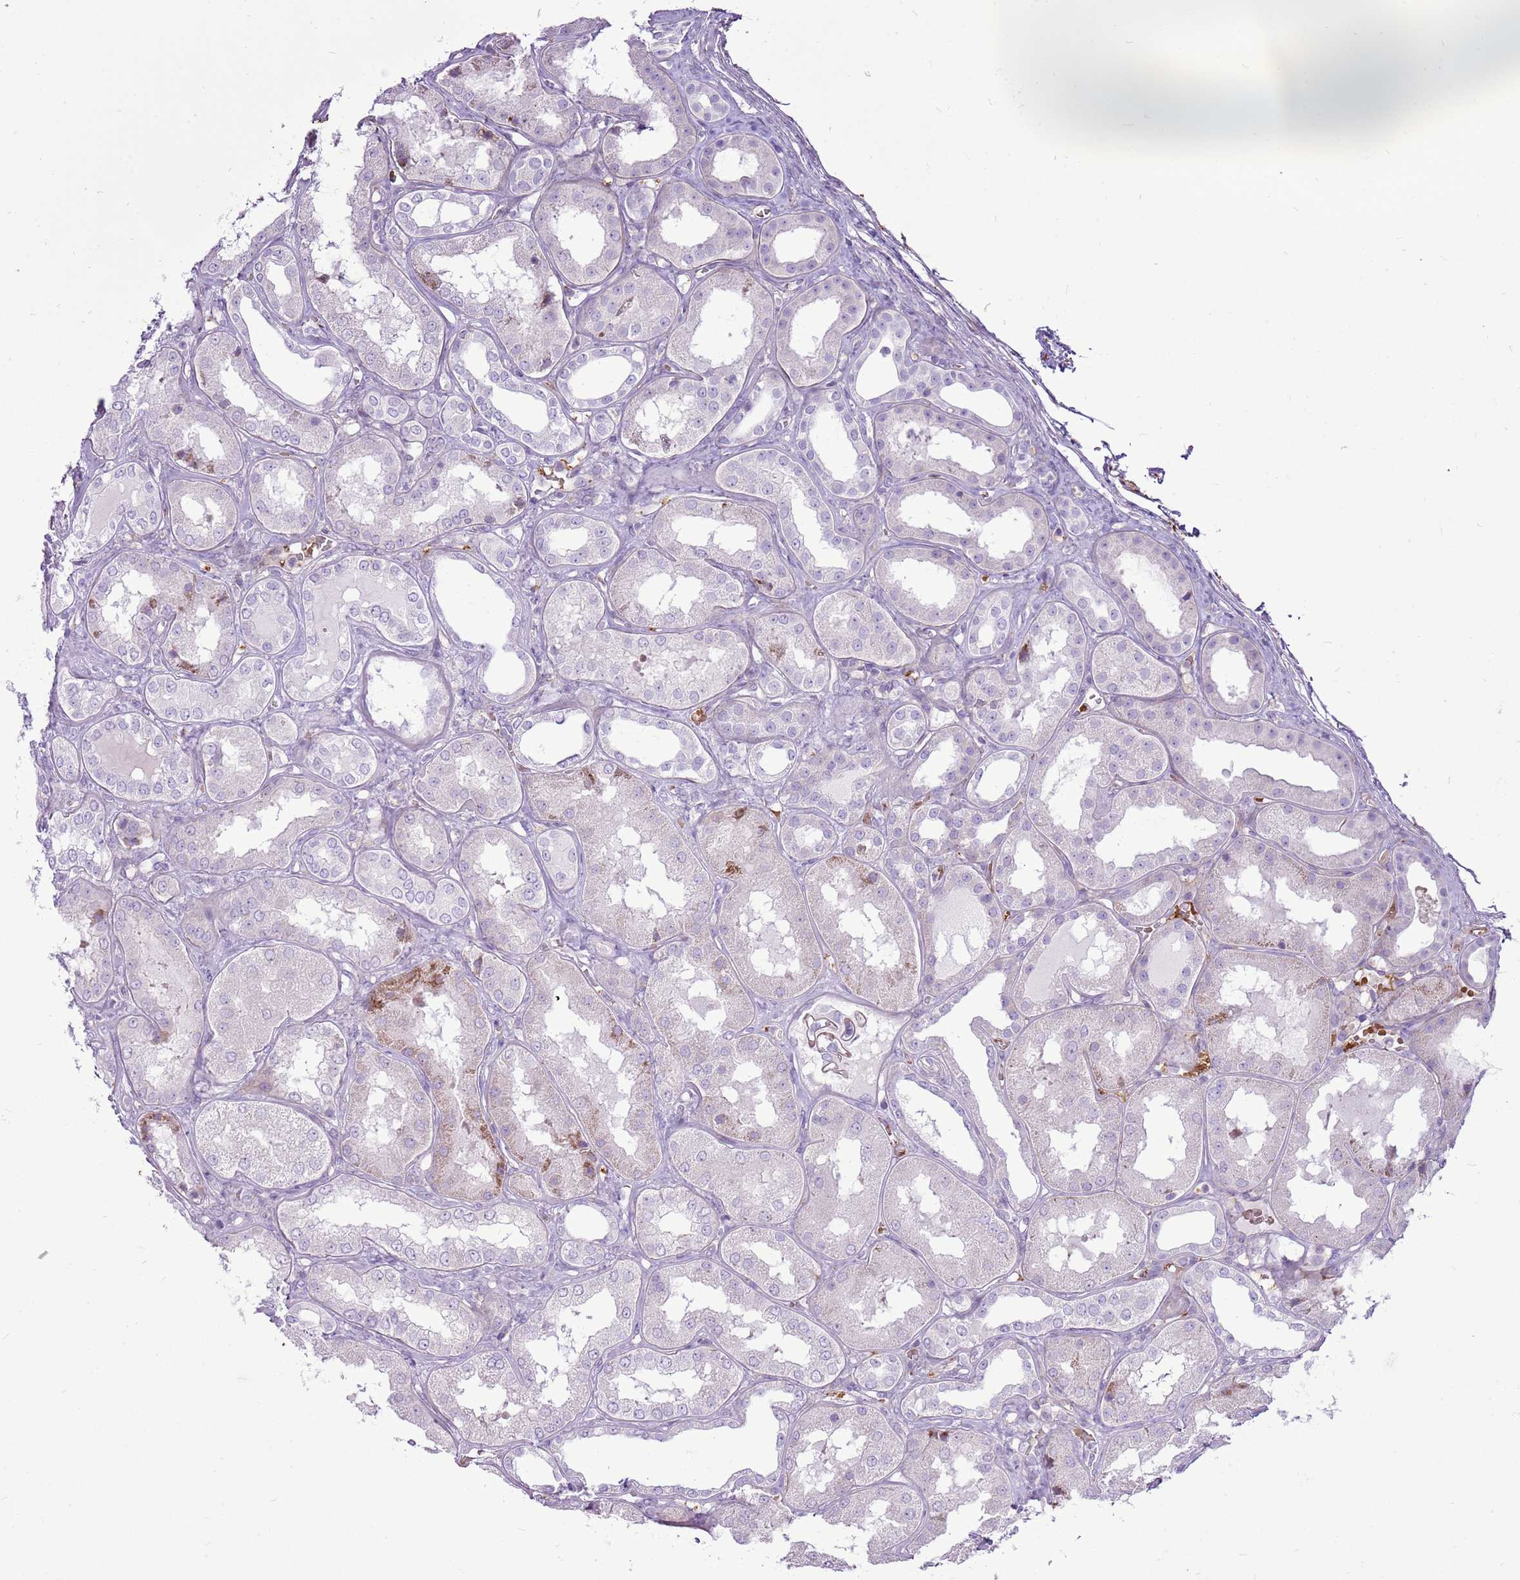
{"staining": {"intensity": "weak", "quantity": "25%-75%", "location": "cytoplasmic/membranous"}, "tissue": "kidney", "cell_type": "Cells in glomeruli", "image_type": "normal", "snomed": [{"axis": "morphology", "description": "Normal tissue, NOS"}, {"axis": "topography", "description": "Kidney"}], "caption": "Immunohistochemistry (IHC) staining of benign kidney, which exhibits low levels of weak cytoplasmic/membranous positivity in about 25%-75% of cells in glomeruli indicating weak cytoplasmic/membranous protein positivity. The staining was performed using DAB (3,3'-diaminobenzidine) (brown) for protein detection and nuclei were counterstained in hematoxylin (blue).", "gene": "CHAC2", "patient": {"sex": "female", "age": 56}}